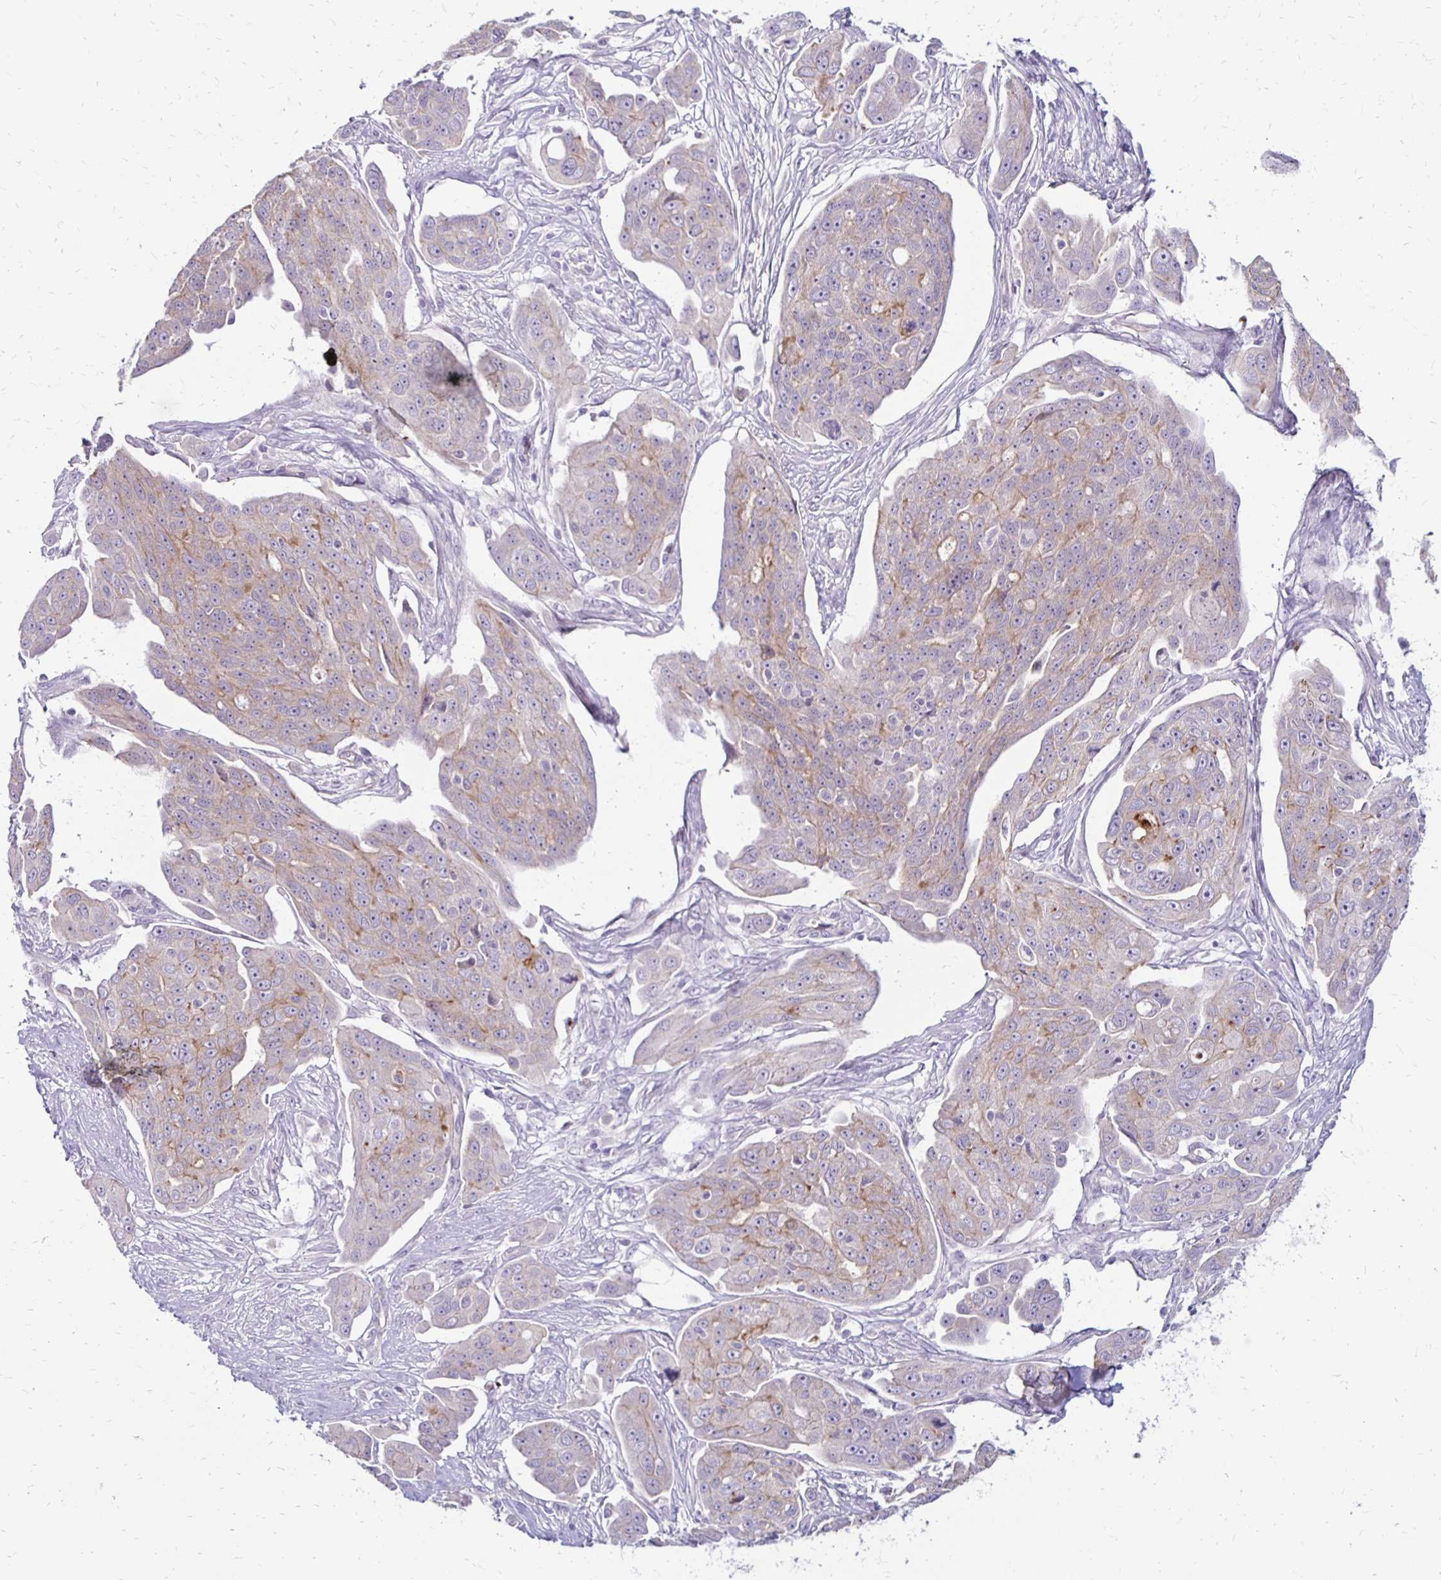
{"staining": {"intensity": "negative", "quantity": "none", "location": "none"}, "tissue": "ovarian cancer", "cell_type": "Tumor cells", "image_type": "cancer", "snomed": [{"axis": "morphology", "description": "Carcinoma, endometroid"}, {"axis": "topography", "description": "Ovary"}], "caption": "The IHC micrograph has no significant staining in tumor cells of ovarian cancer (endometroid carcinoma) tissue.", "gene": "KATNBL1", "patient": {"sex": "female", "age": 70}}